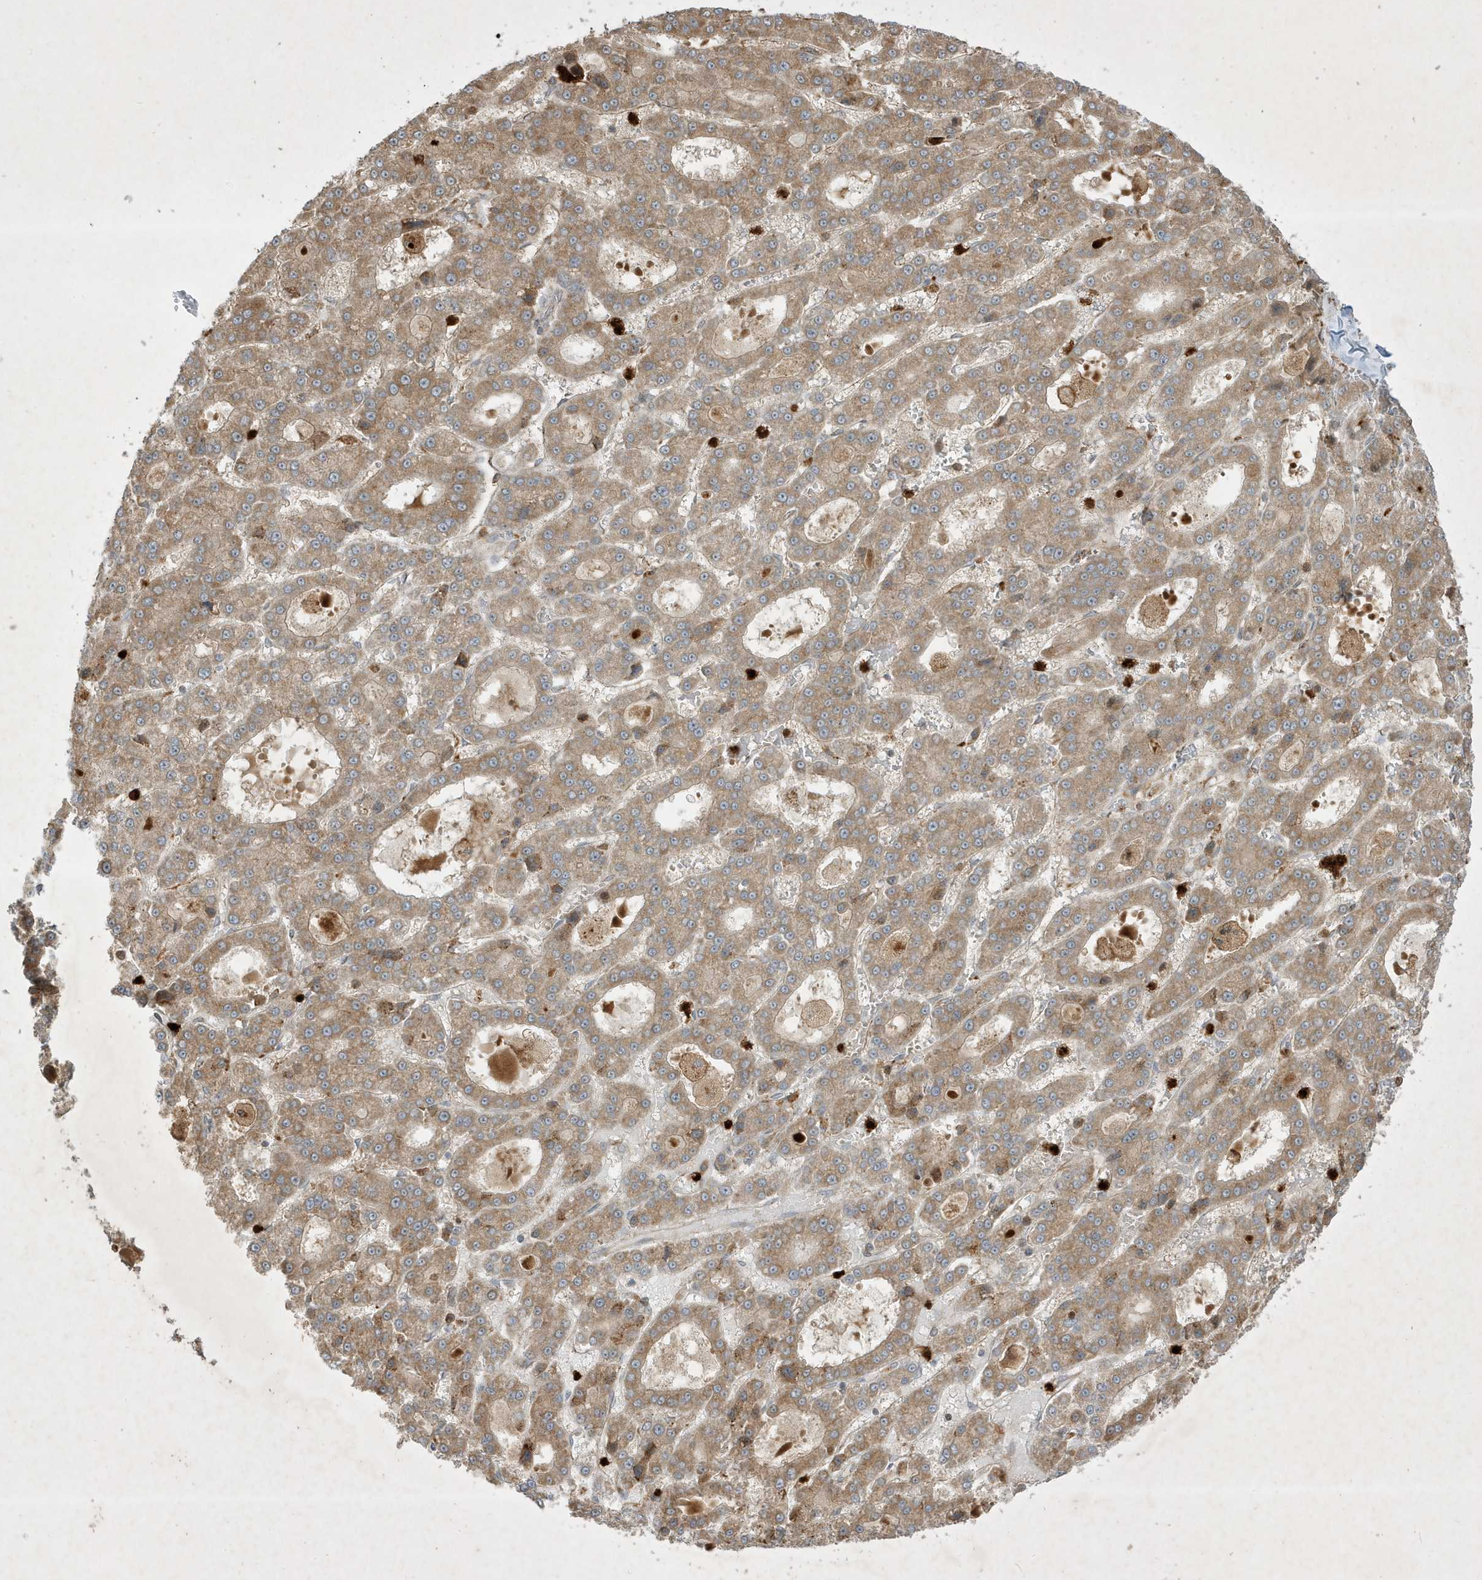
{"staining": {"intensity": "moderate", "quantity": ">75%", "location": "cytoplasmic/membranous"}, "tissue": "liver cancer", "cell_type": "Tumor cells", "image_type": "cancer", "snomed": [{"axis": "morphology", "description": "Carcinoma, Hepatocellular, NOS"}, {"axis": "topography", "description": "Liver"}], "caption": "DAB immunohistochemical staining of human liver hepatocellular carcinoma exhibits moderate cytoplasmic/membranous protein positivity in about >75% of tumor cells. Ihc stains the protein of interest in brown and the nuclei are stained blue.", "gene": "IFT57", "patient": {"sex": "male", "age": 70}}